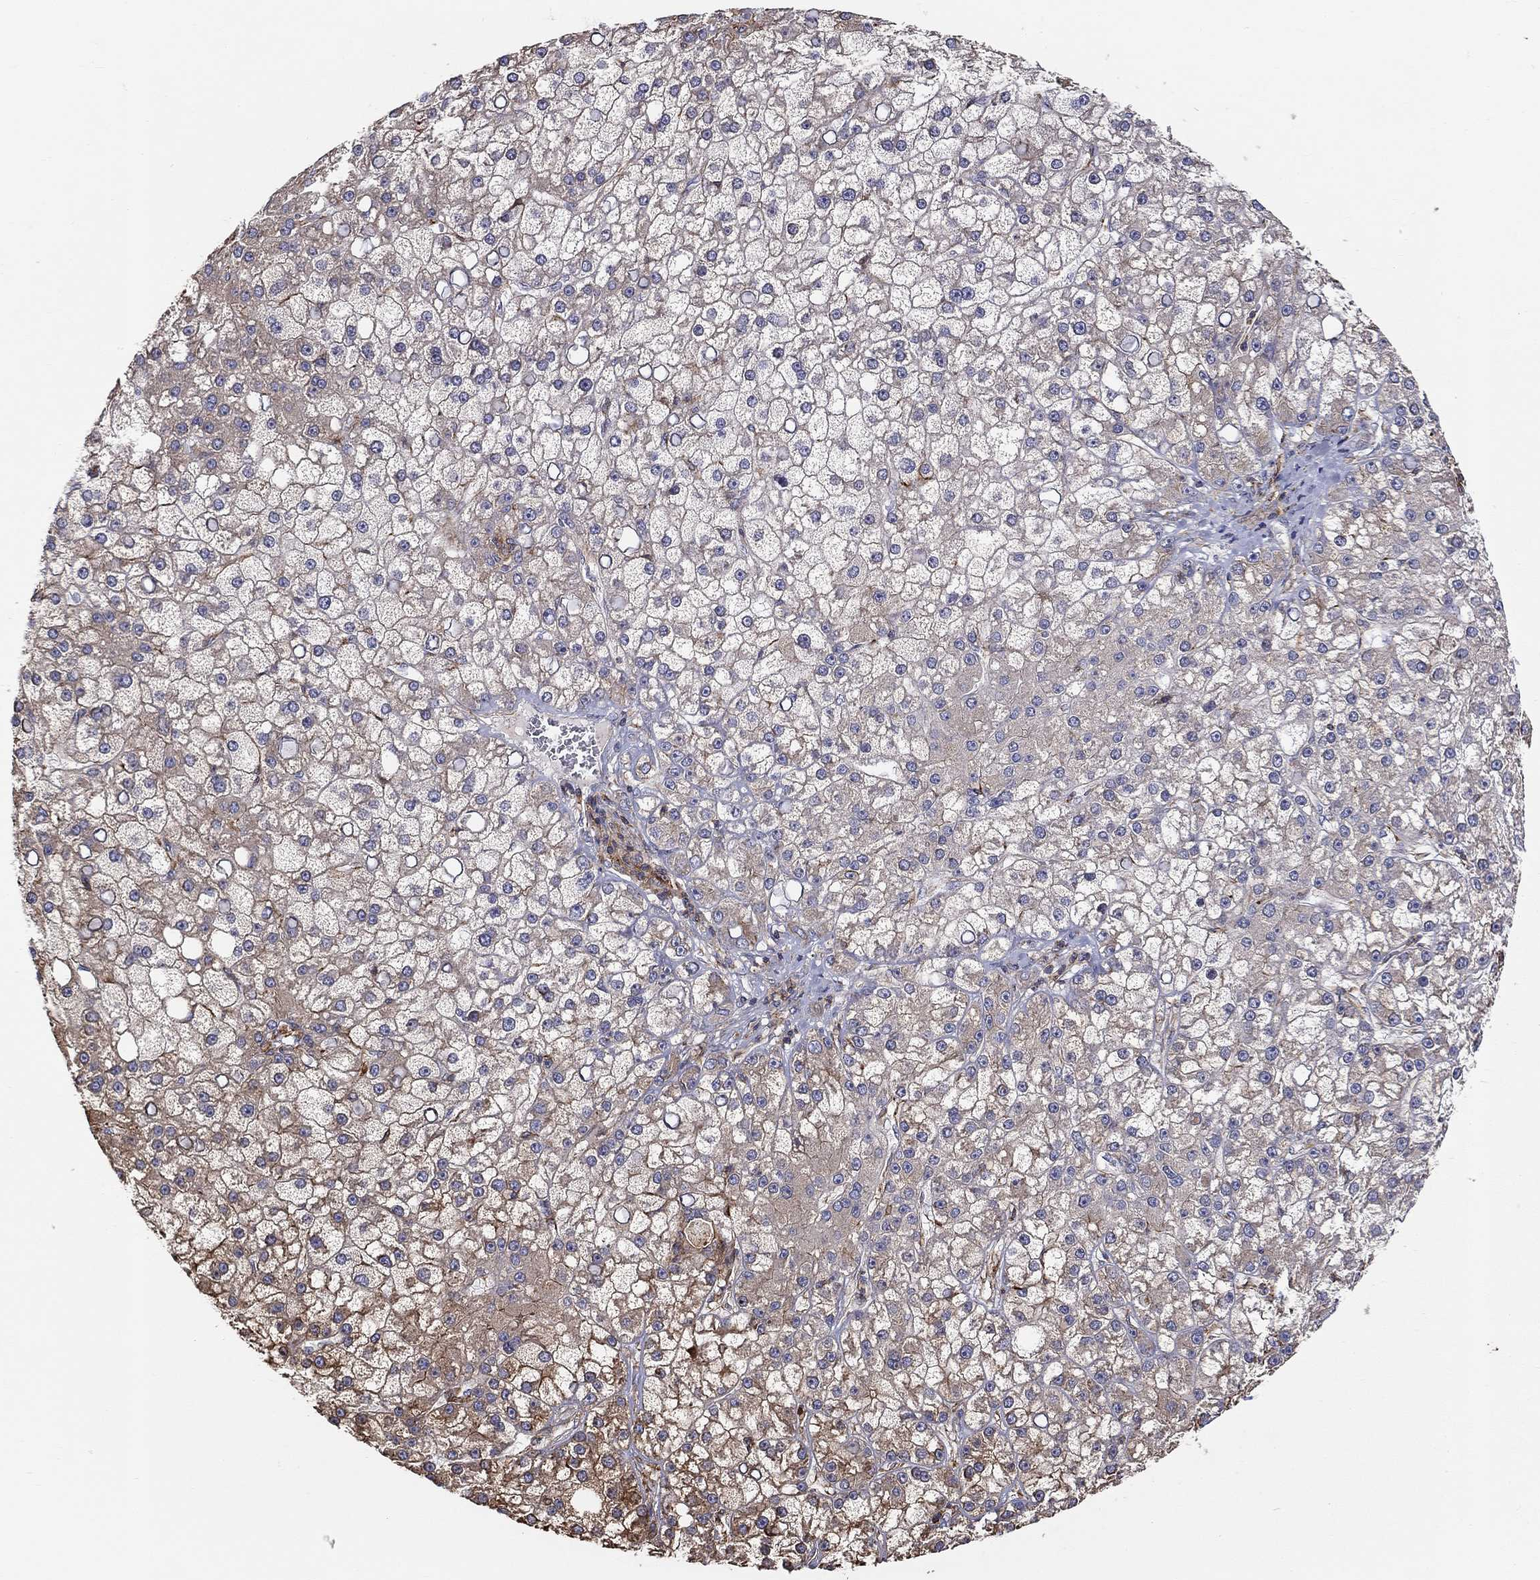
{"staining": {"intensity": "strong", "quantity": "<25%", "location": "cytoplasmic/membranous"}, "tissue": "liver cancer", "cell_type": "Tumor cells", "image_type": "cancer", "snomed": [{"axis": "morphology", "description": "Carcinoma, Hepatocellular, NOS"}, {"axis": "topography", "description": "Liver"}], "caption": "Brown immunohistochemical staining in human liver cancer reveals strong cytoplasmic/membranous staining in approximately <25% of tumor cells.", "gene": "NPHP1", "patient": {"sex": "male", "age": 67}}